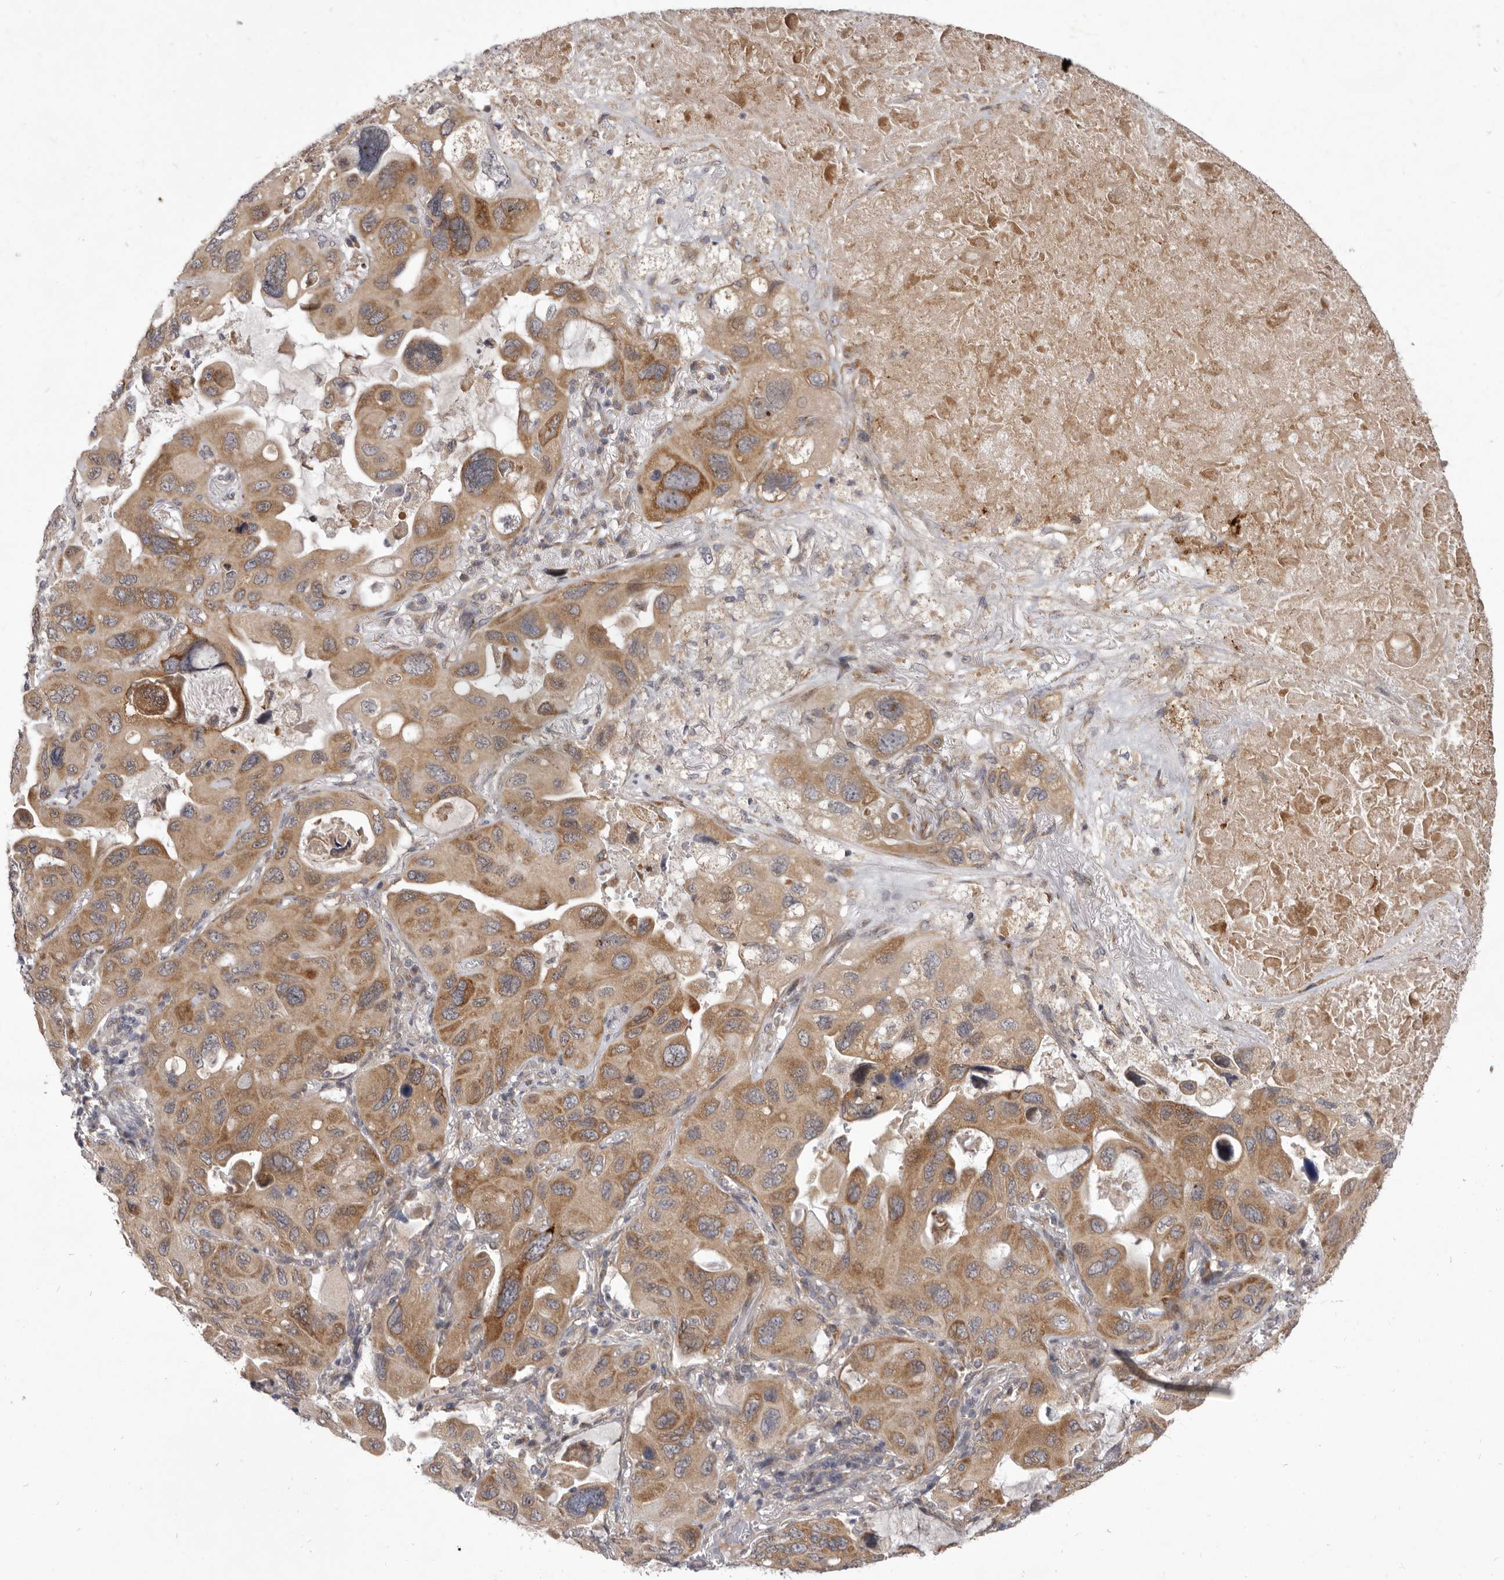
{"staining": {"intensity": "moderate", "quantity": ">75%", "location": "cytoplasmic/membranous"}, "tissue": "lung cancer", "cell_type": "Tumor cells", "image_type": "cancer", "snomed": [{"axis": "morphology", "description": "Squamous cell carcinoma, NOS"}, {"axis": "topography", "description": "Lung"}], "caption": "IHC micrograph of lung squamous cell carcinoma stained for a protein (brown), which exhibits medium levels of moderate cytoplasmic/membranous expression in approximately >75% of tumor cells.", "gene": "TBC1D8B", "patient": {"sex": "female", "age": 73}}